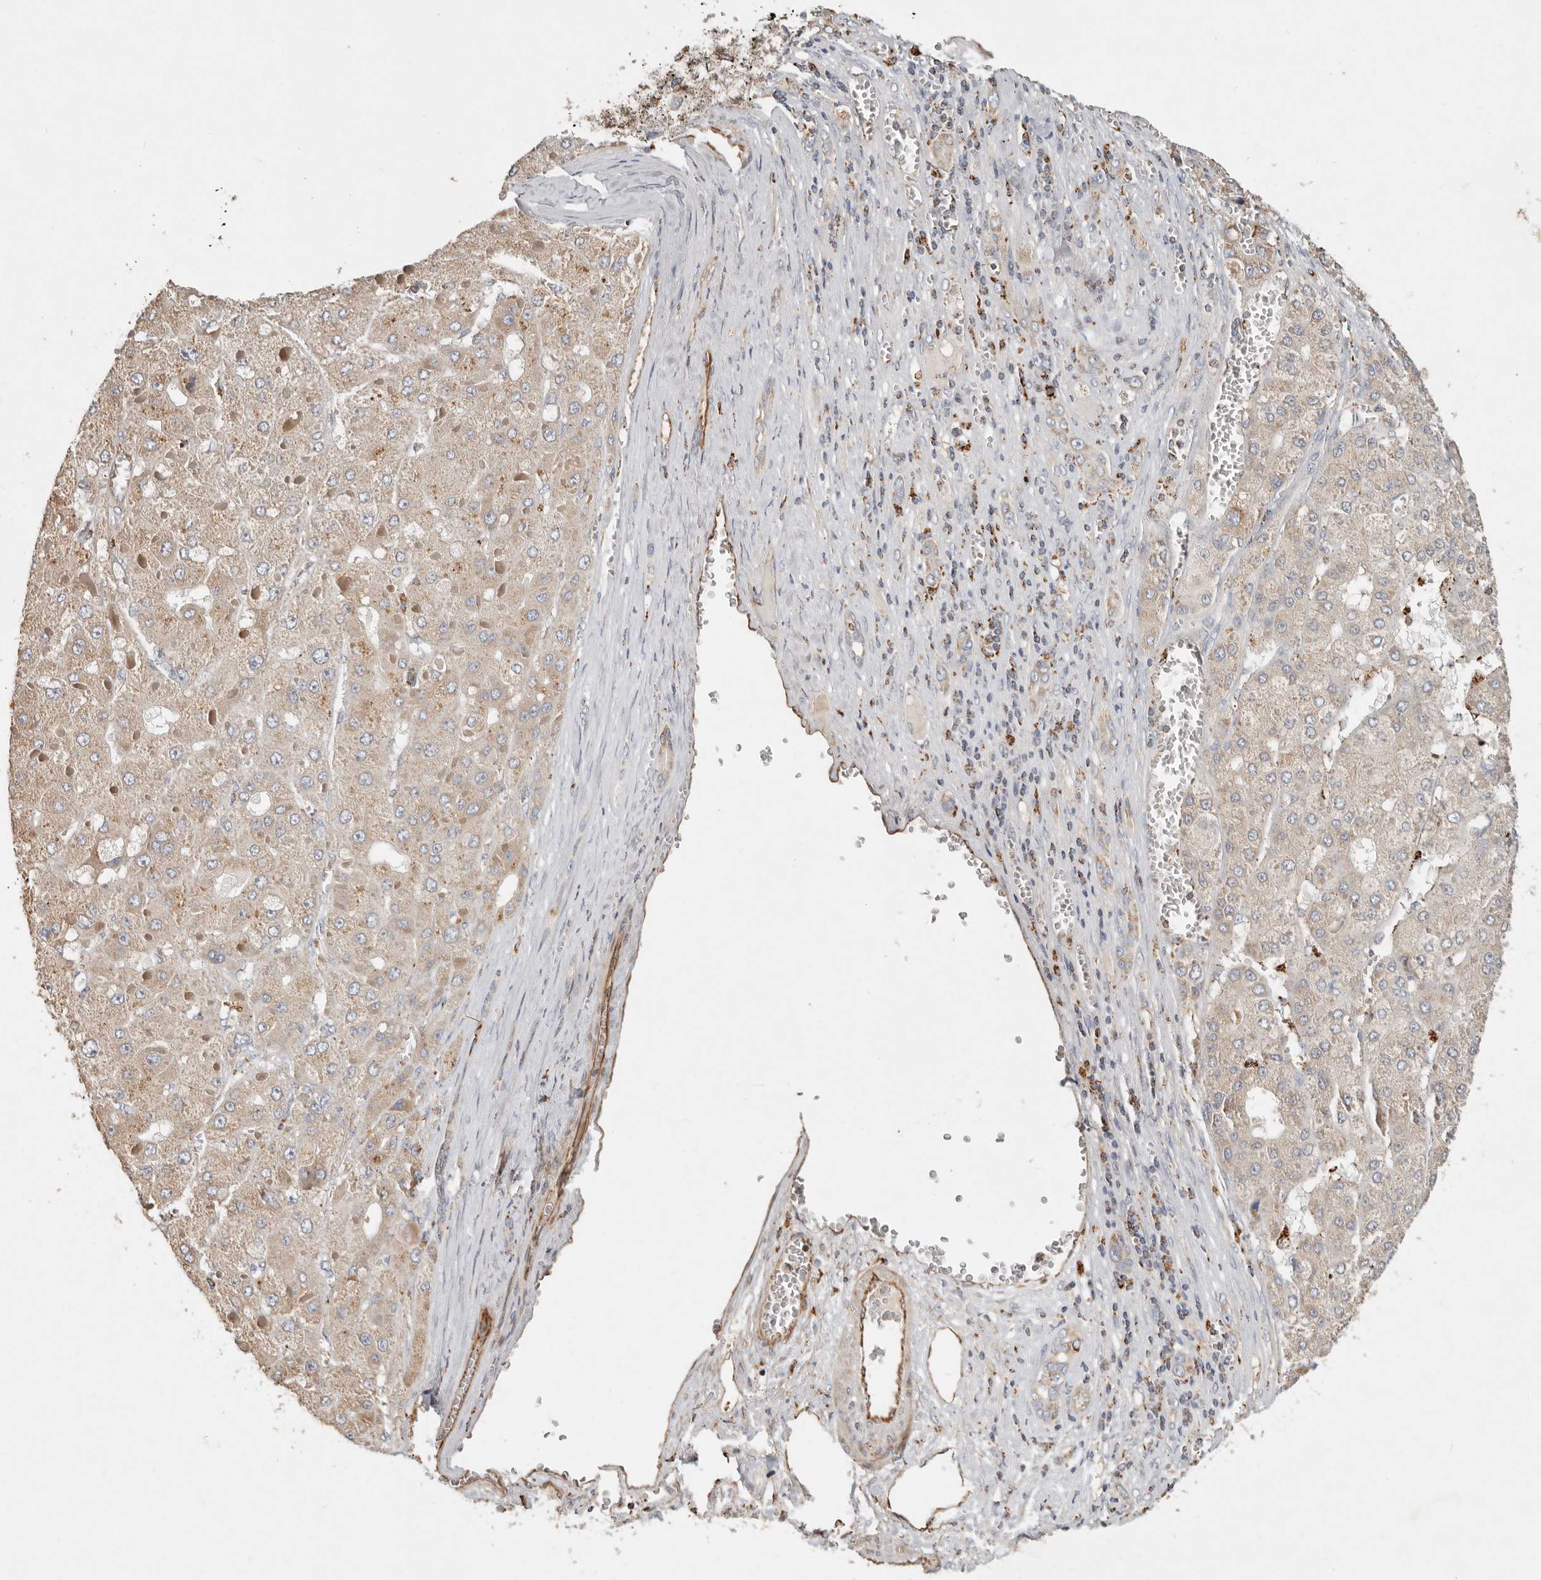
{"staining": {"intensity": "weak", "quantity": "25%-75%", "location": "cytoplasmic/membranous"}, "tissue": "liver cancer", "cell_type": "Tumor cells", "image_type": "cancer", "snomed": [{"axis": "morphology", "description": "Carcinoma, Hepatocellular, NOS"}, {"axis": "topography", "description": "Liver"}], "caption": "A brown stain labels weak cytoplasmic/membranous positivity of a protein in human liver cancer (hepatocellular carcinoma) tumor cells.", "gene": "ARHGEF10L", "patient": {"sex": "female", "age": 73}}